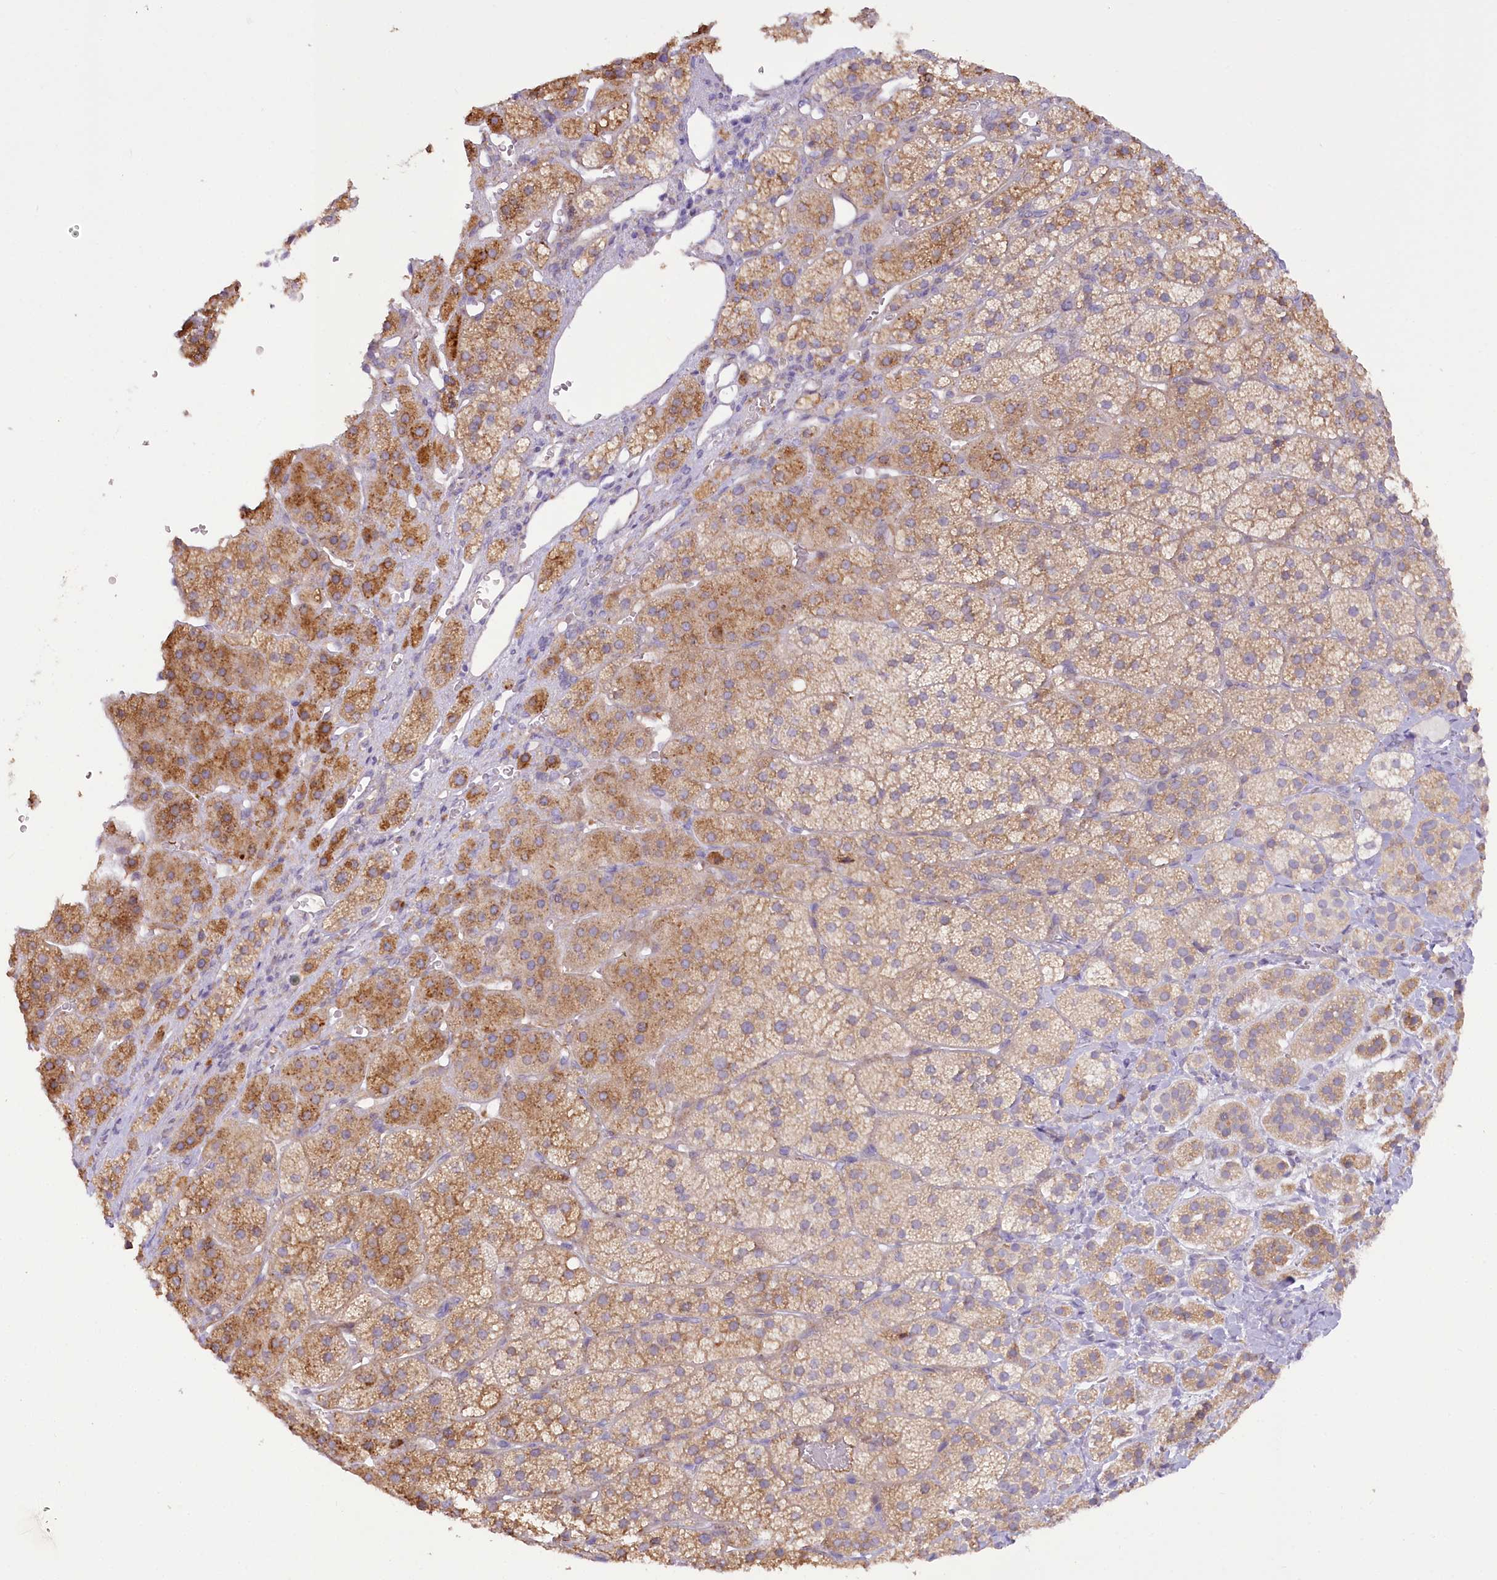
{"staining": {"intensity": "moderate", "quantity": "25%-75%", "location": "cytoplasmic/membranous"}, "tissue": "adrenal gland", "cell_type": "Glandular cells", "image_type": "normal", "snomed": [{"axis": "morphology", "description": "Normal tissue, NOS"}, {"axis": "topography", "description": "Adrenal gland"}], "caption": "IHC (DAB) staining of benign adrenal gland demonstrates moderate cytoplasmic/membranous protein staining in approximately 25%-75% of glandular cells. (brown staining indicates protein expression, while blue staining denotes nuclei).", "gene": "NCKAP5", "patient": {"sex": "female", "age": 44}}